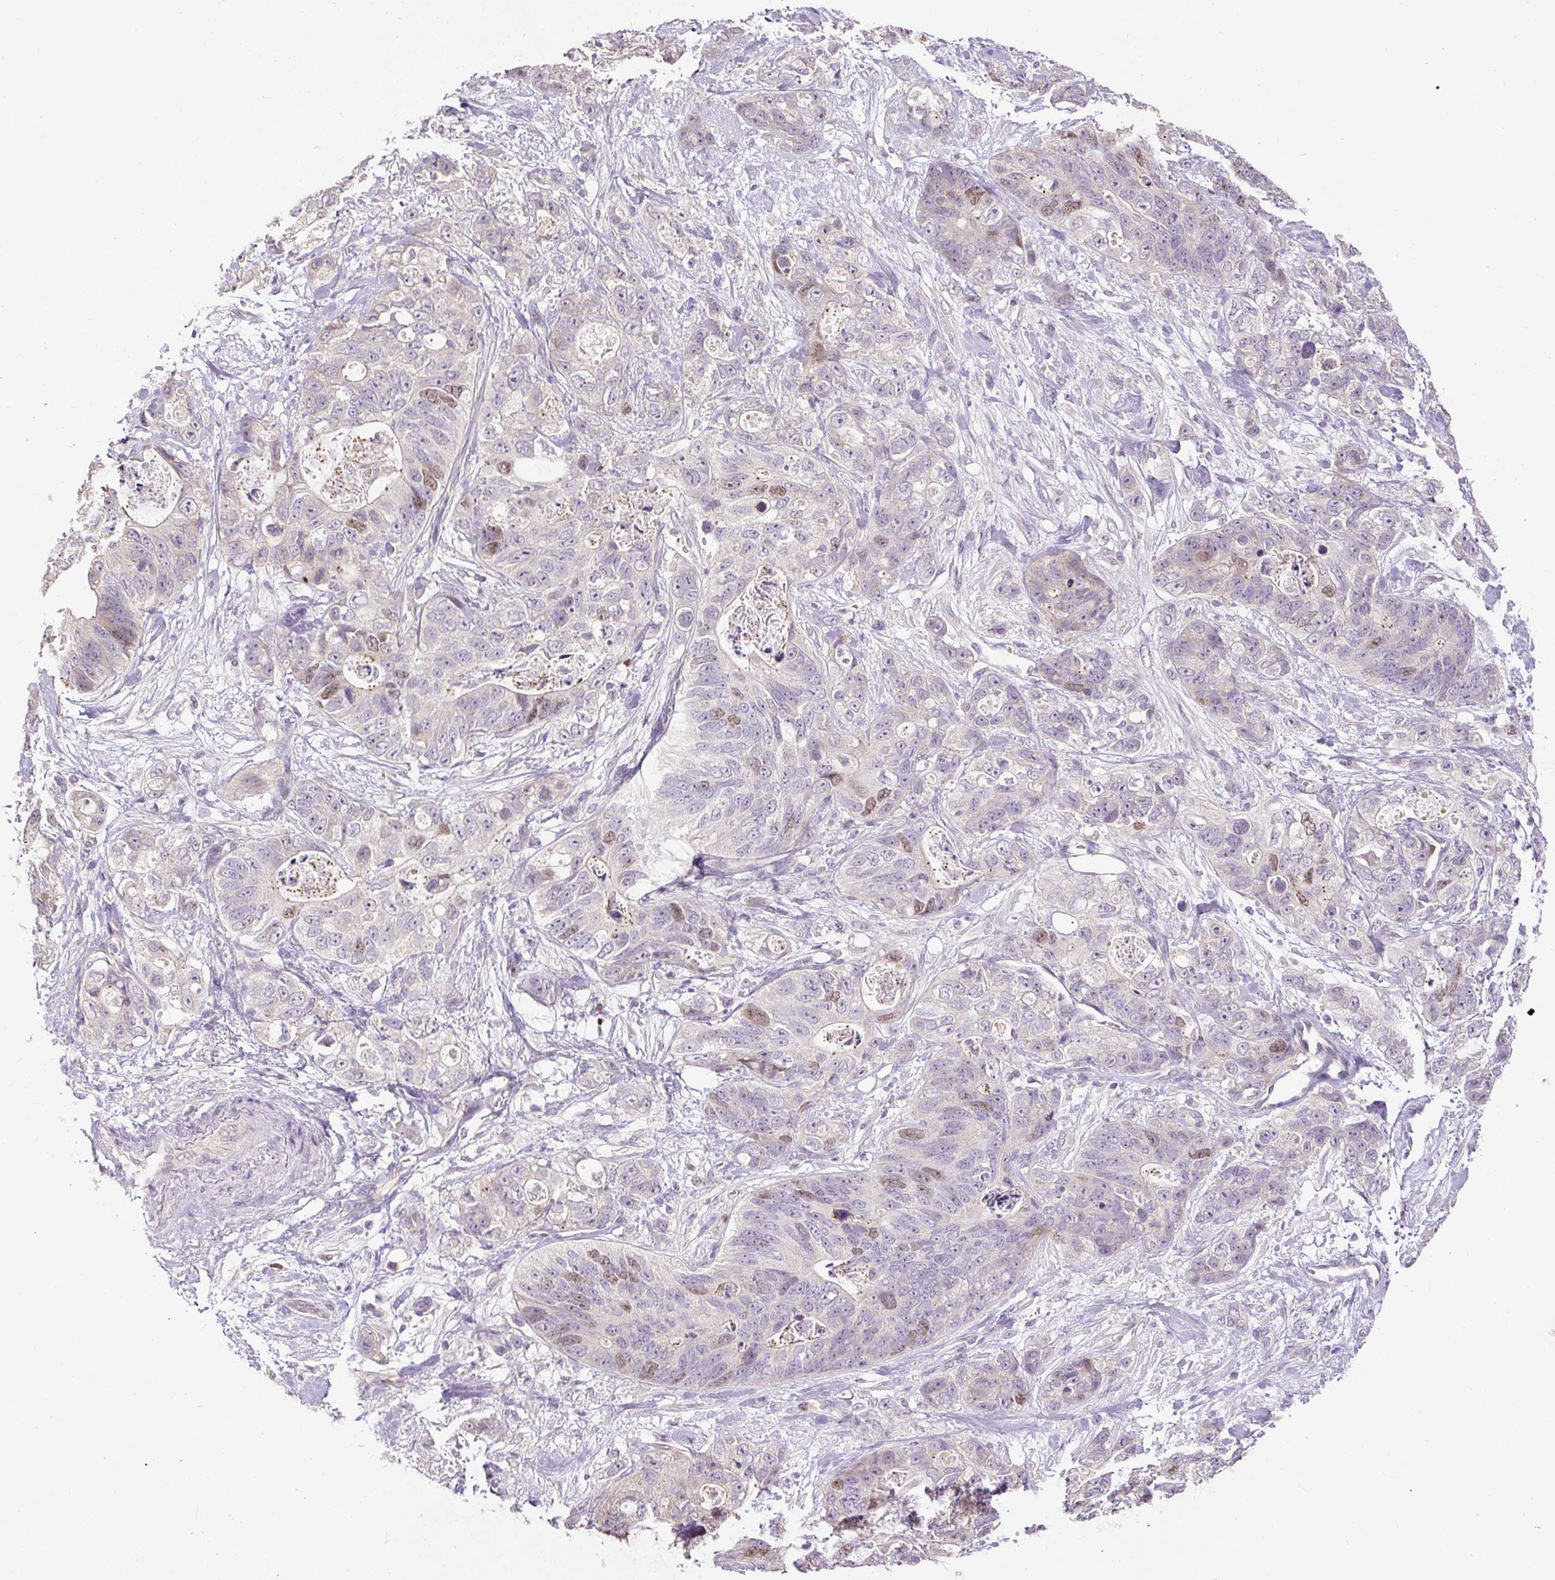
{"staining": {"intensity": "moderate", "quantity": "<25%", "location": "nuclear"}, "tissue": "stomach cancer", "cell_type": "Tumor cells", "image_type": "cancer", "snomed": [{"axis": "morphology", "description": "Normal tissue, NOS"}, {"axis": "morphology", "description": "Adenocarcinoma, NOS"}, {"axis": "topography", "description": "Stomach"}], "caption": "Stomach cancer was stained to show a protein in brown. There is low levels of moderate nuclear staining in approximately <25% of tumor cells. (Stains: DAB in brown, nuclei in blue, Microscopy: brightfield microscopy at high magnification).", "gene": "RACGAP1", "patient": {"sex": "female", "age": 89}}